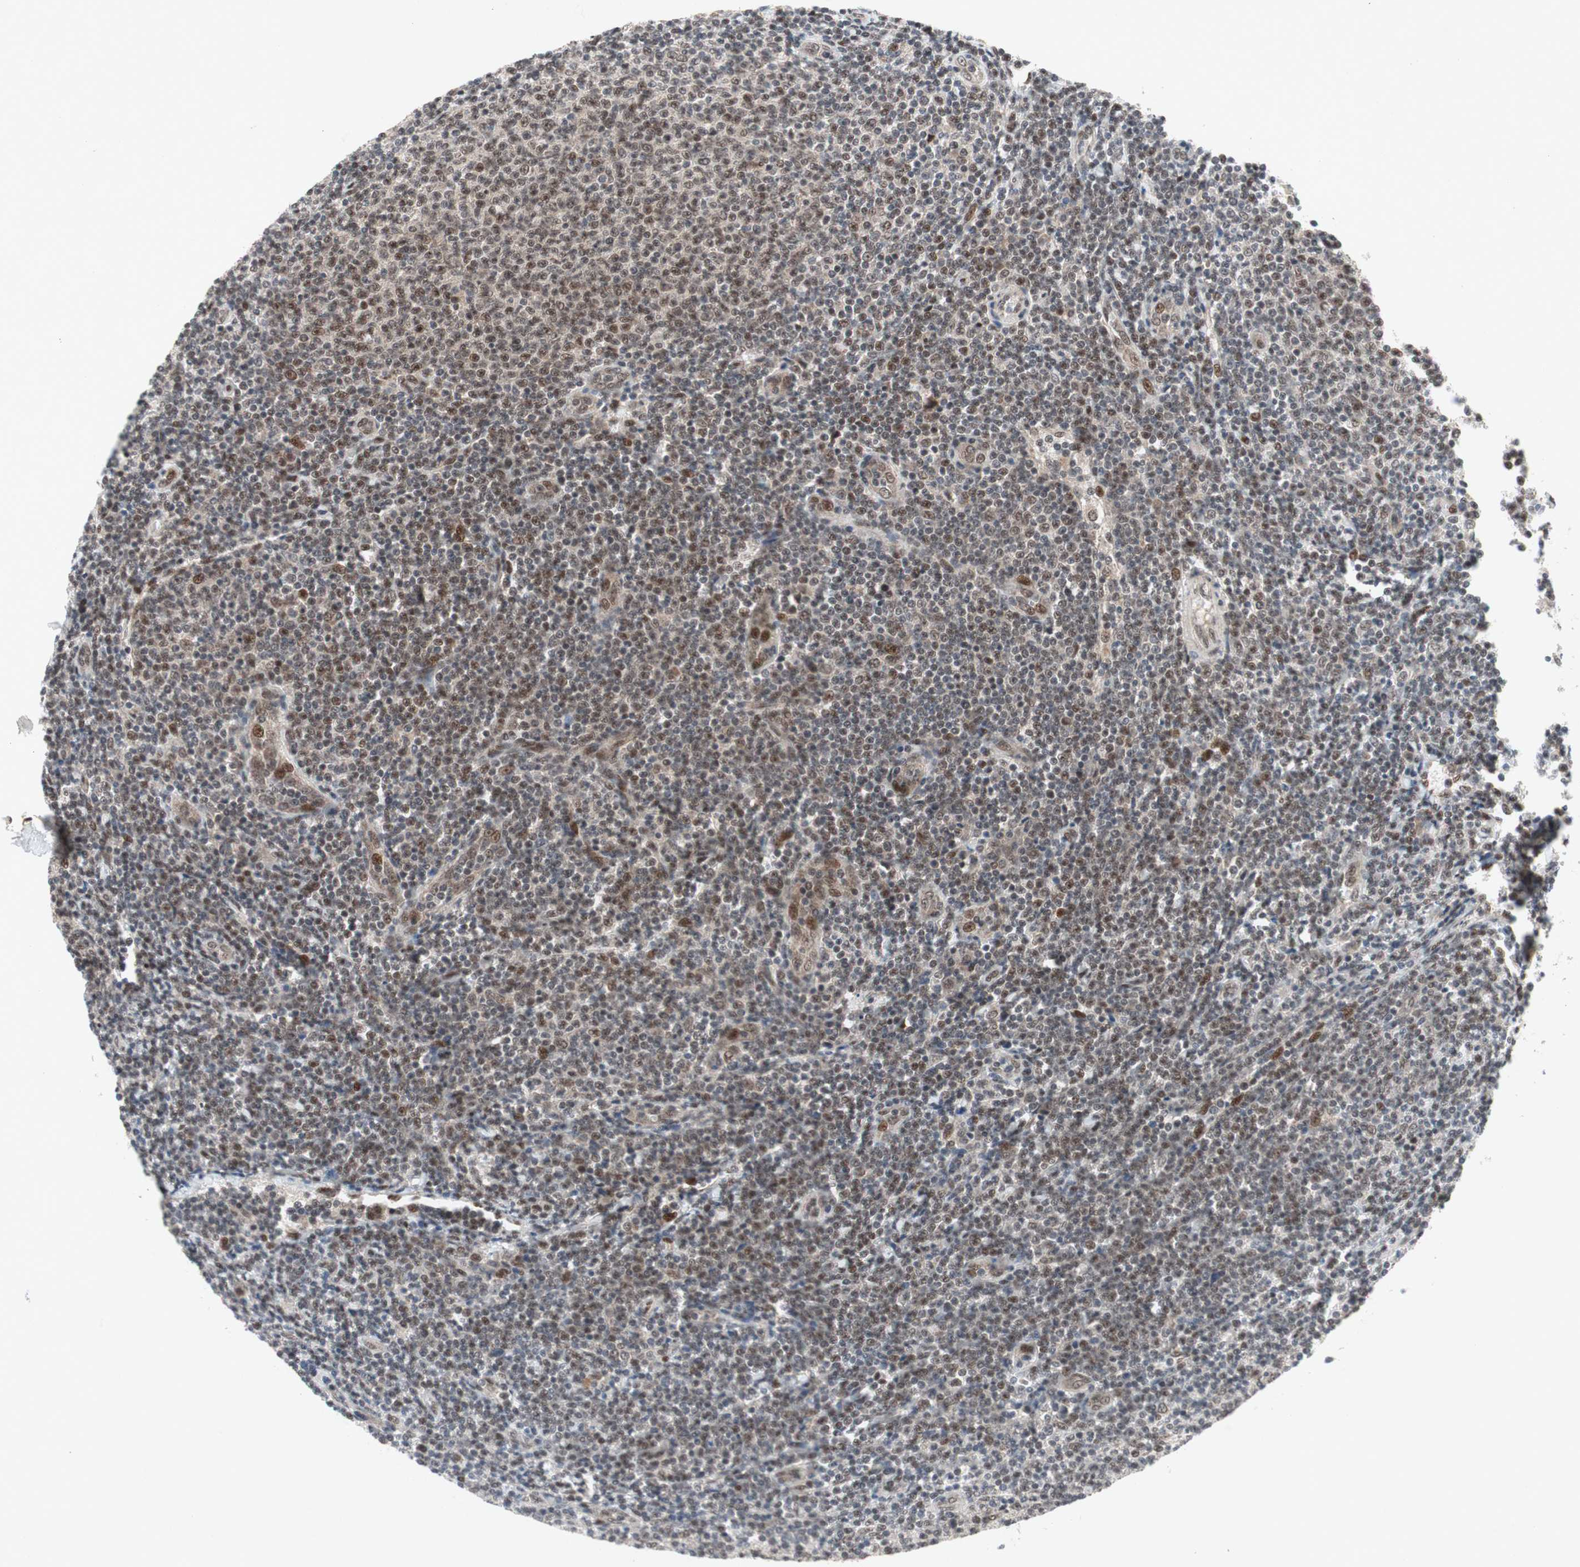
{"staining": {"intensity": "weak", "quantity": "25%-75%", "location": "nuclear"}, "tissue": "lymphoma", "cell_type": "Tumor cells", "image_type": "cancer", "snomed": [{"axis": "morphology", "description": "Malignant lymphoma, non-Hodgkin's type, Low grade"}, {"axis": "topography", "description": "Lymph node"}], "caption": "Immunohistochemical staining of lymphoma shows weak nuclear protein expression in approximately 25%-75% of tumor cells.", "gene": "TCF12", "patient": {"sex": "male", "age": 66}}